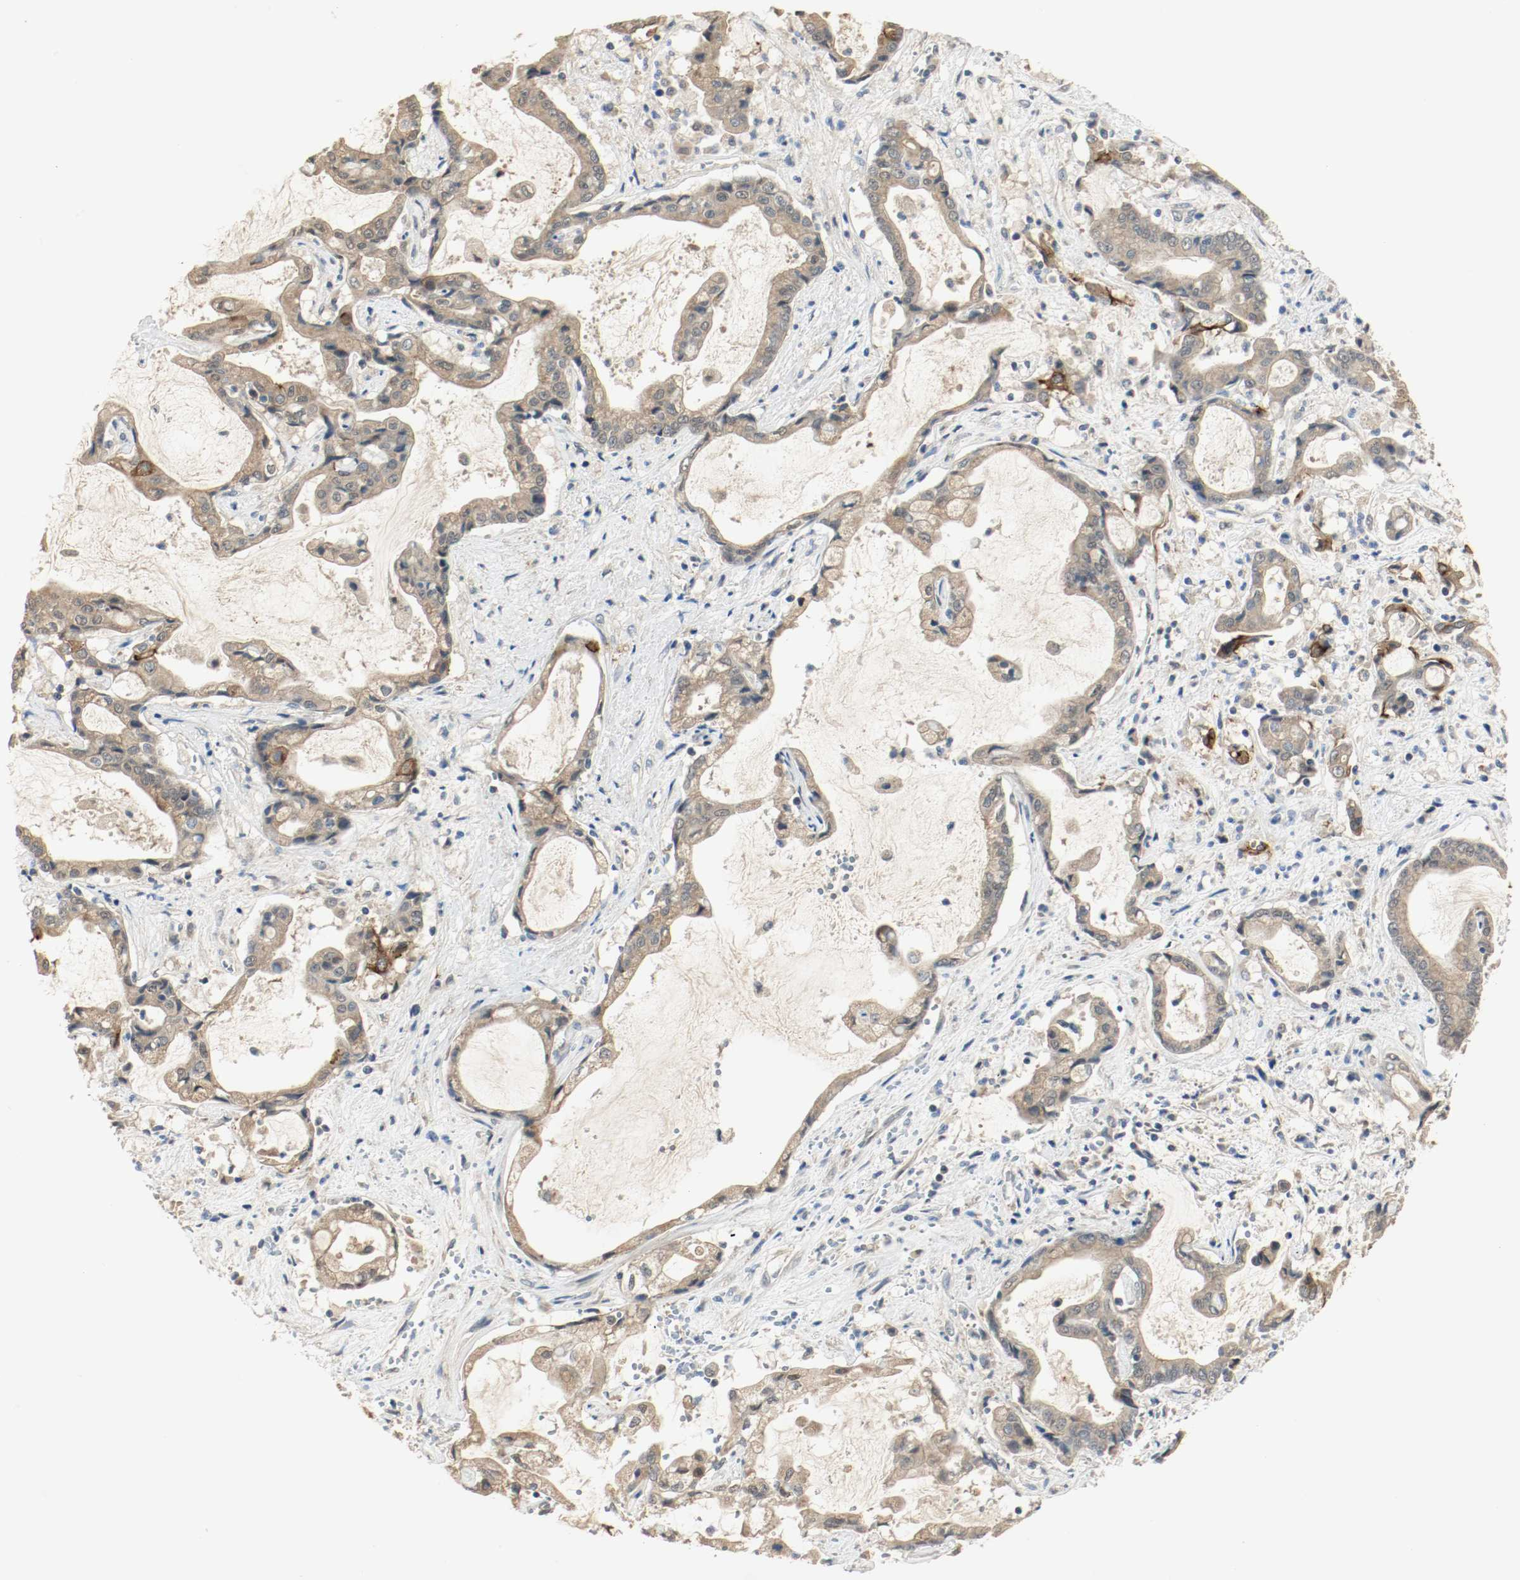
{"staining": {"intensity": "moderate", "quantity": ">75%", "location": "cytoplasmic/membranous"}, "tissue": "liver cancer", "cell_type": "Tumor cells", "image_type": "cancer", "snomed": [{"axis": "morphology", "description": "Cholangiocarcinoma"}, {"axis": "topography", "description": "Liver"}], "caption": "IHC of human liver cancer demonstrates medium levels of moderate cytoplasmic/membranous staining in about >75% of tumor cells.", "gene": "MELTF", "patient": {"sex": "male", "age": 57}}